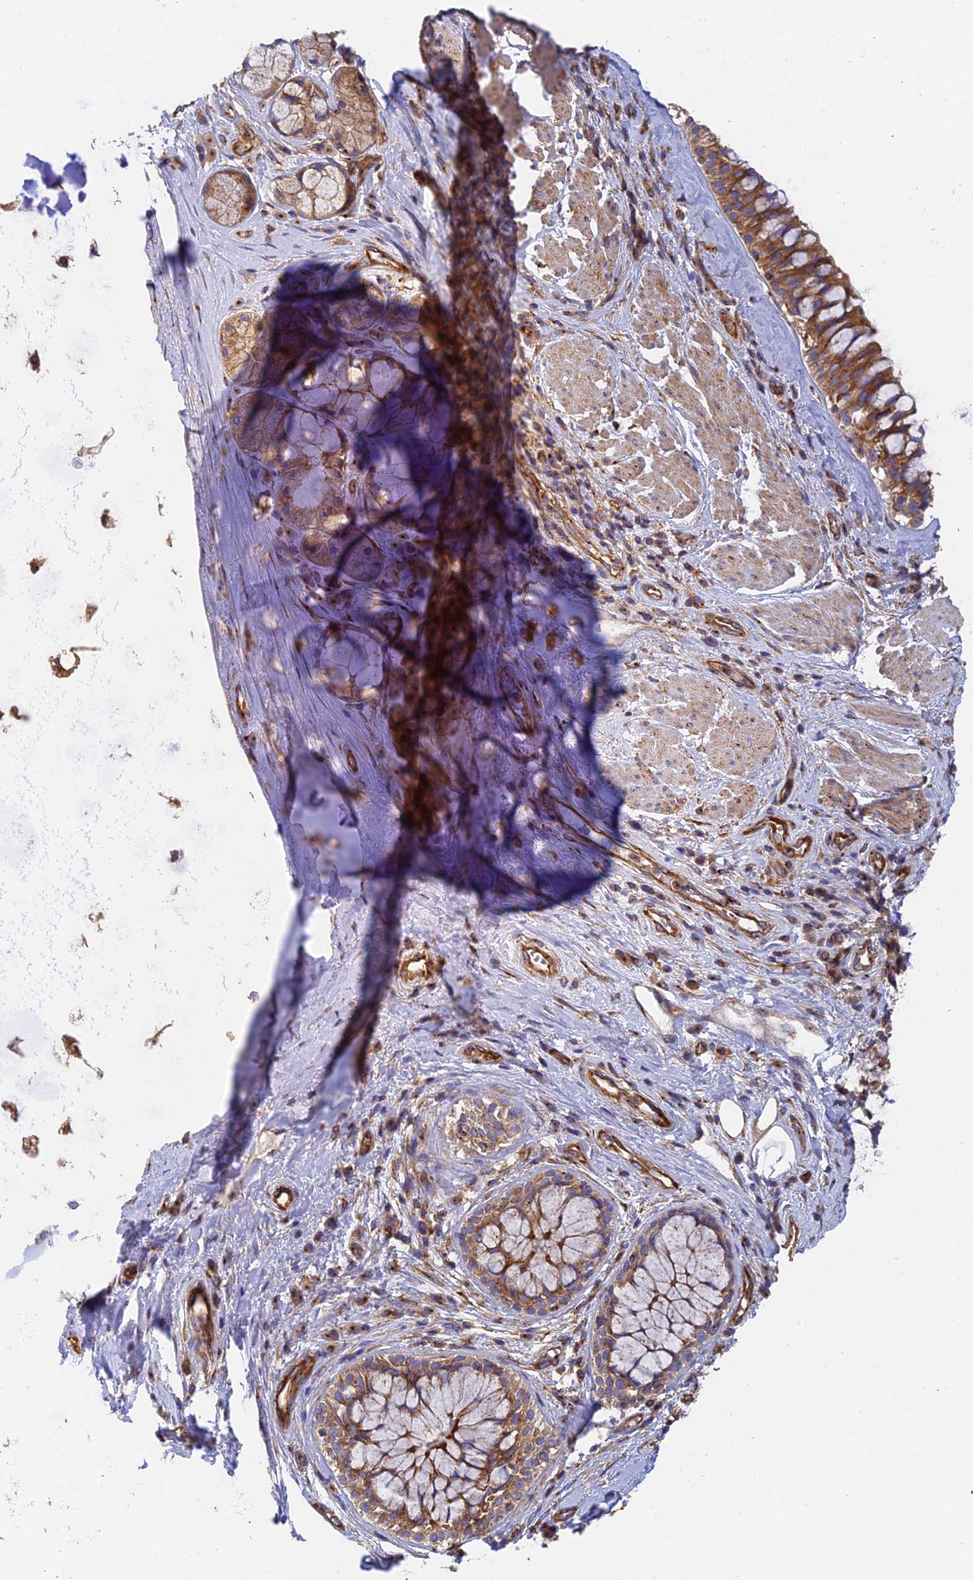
{"staining": {"intensity": "negative", "quantity": "none", "location": "none"}, "tissue": "adipose tissue", "cell_type": "Adipocytes", "image_type": "normal", "snomed": [{"axis": "morphology", "description": "Normal tissue, NOS"}, {"axis": "morphology", "description": "Squamous cell carcinoma, NOS"}, {"axis": "topography", "description": "Bronchus"}, {"axis": "topography", "description": "Lung"}], "caption": "High power microscopy image of an immunohistochemistry image of normal adipose tissue, revealing no significant positivity in adipocytes. Nuclei are stained in blue.", "gene": "DCTN2", "patient": {"sex": "male", "age": 64}}